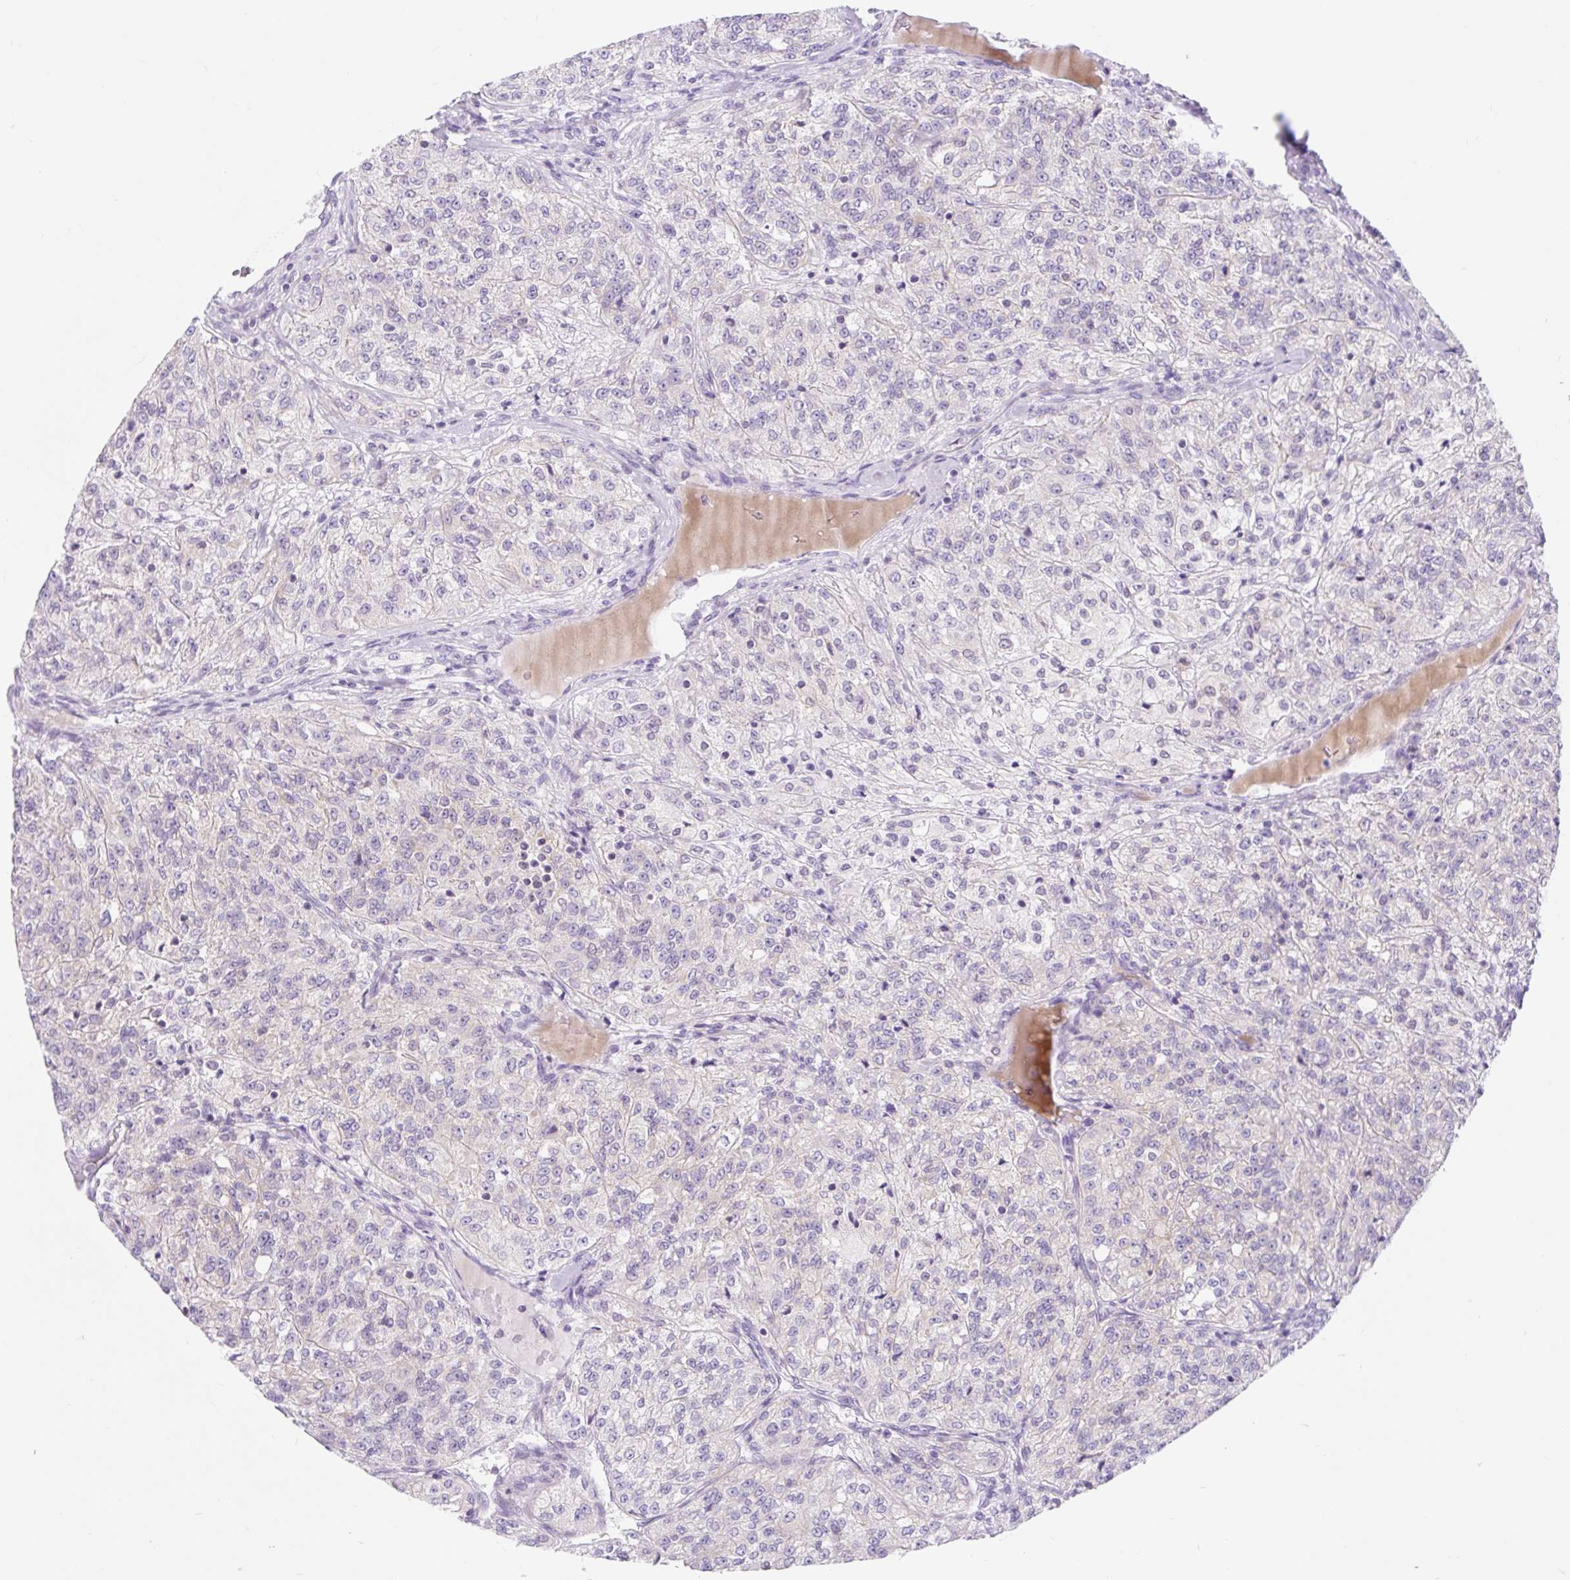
{"staining": {"intensity": "negative", "quantity": "none", "location": "none"}, "tissue": "renal cancer", "cell_type": "Tumor cells", "image_type": "cancer", "snomed": [{"axis": "morphology", "description": "Adenocarcinoma, NOS"}, {"axis": "topography", "description": "Kidney"}], "caption": "This photomicrograph is of renal cancer (adenocarcinoma) stained with immunohistochemistry to label a protein in brown with the nuclei are counter-stained blue. There is no expression in tumor cells. (Brightfield microscopy of DAB (3,3'-diaminobenzidine) immunohistochemistry at high magnification).", "gene": "ITPK1", "patient": {"sex": "female", "age": 63}}